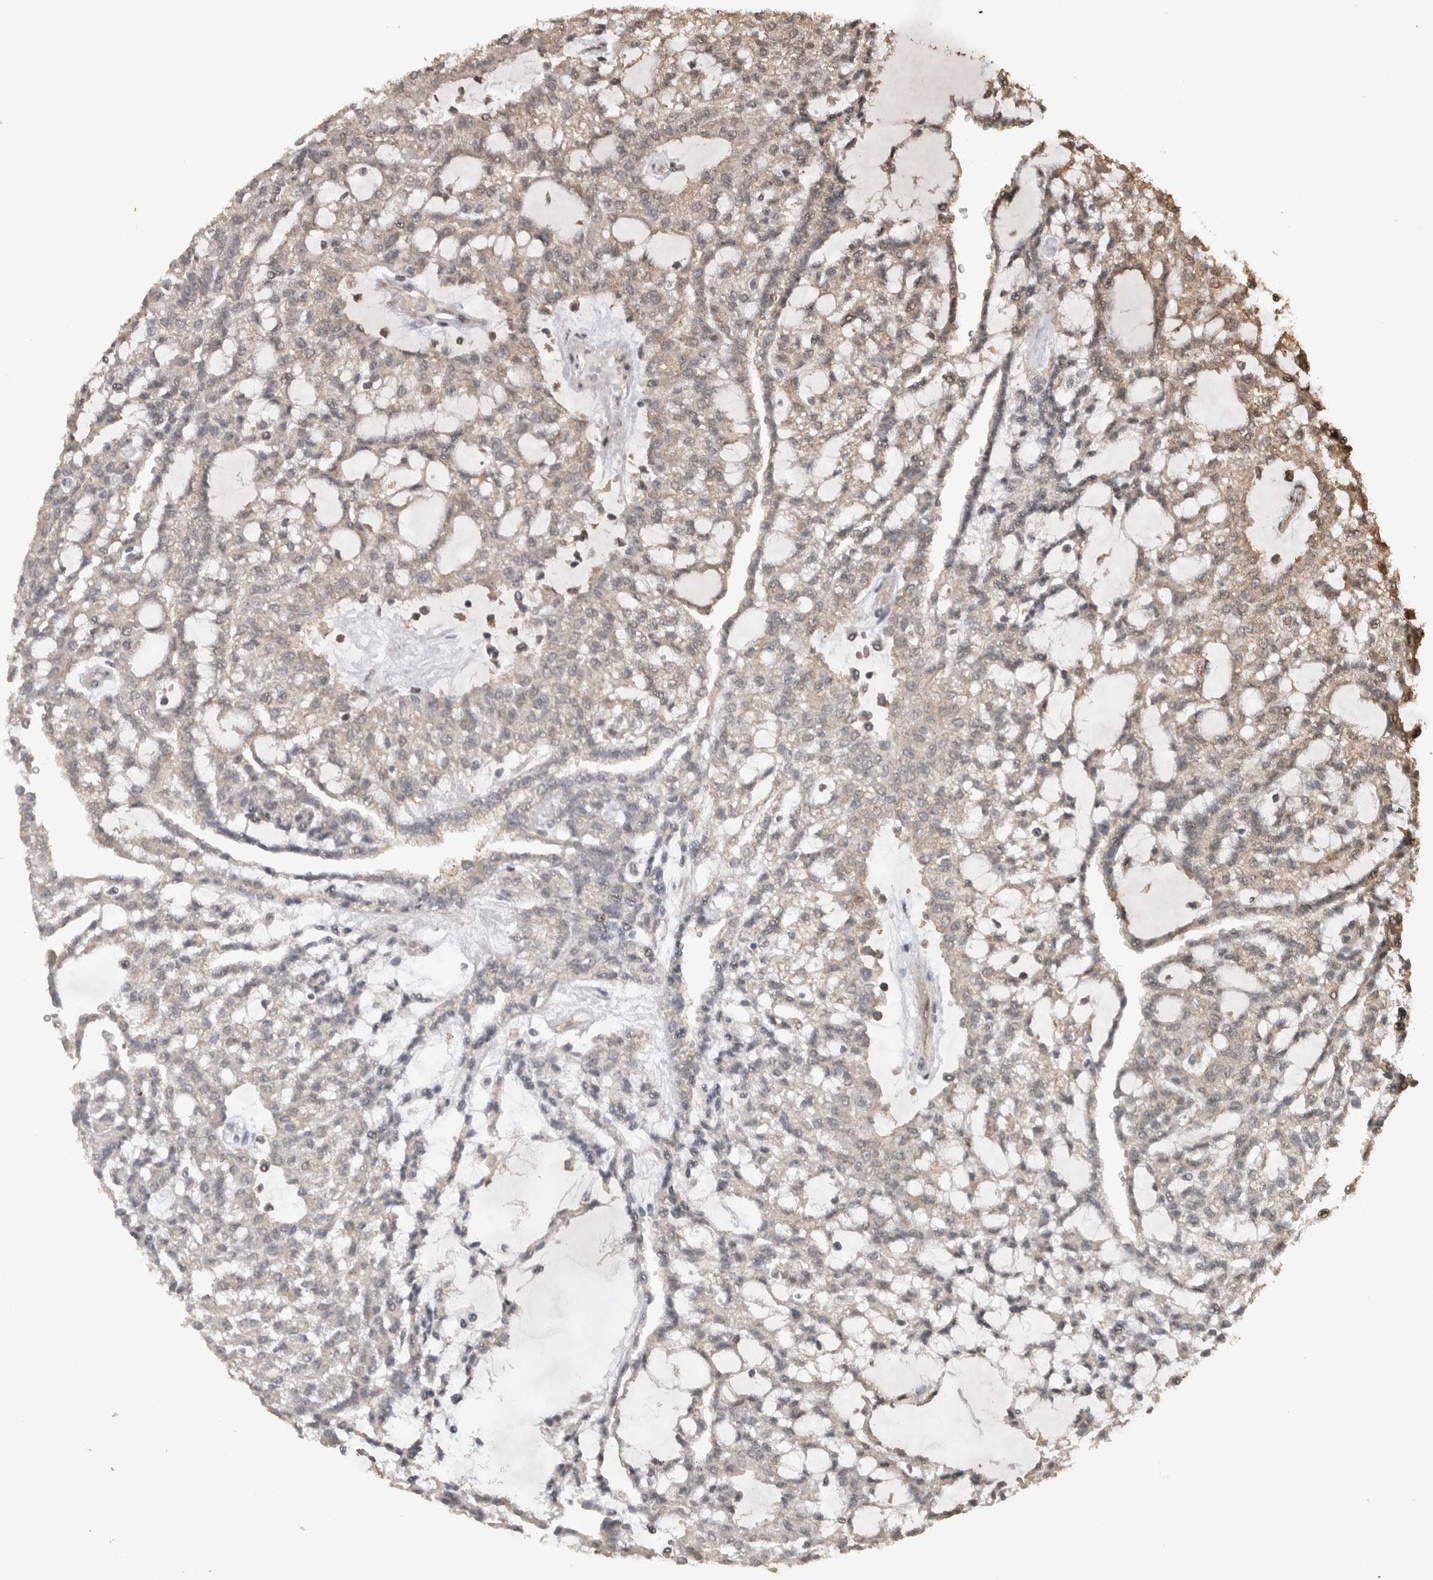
{"staining": {"intensity": "moderate", "quantity": "25%-75%", "location": "cytoplasmic/membranous"}, "tissue": "renal cancer", "cell_type": "Tumor cells", "image_type": "cancer", "snomed": [{"axis": "morphology", "description": "Adenocarcinoma, NOS"}, {"axis": "topography", "description": "Kidney"}], "caption": "Protein analysis of adenocarcinoma (renal) tissue exhibits moderate cytoplasmic/membranous staining in approximately 25%-75% of tumor cells.", "gene": "PINK1", "patient": {"sex": "male", "age": 63}}